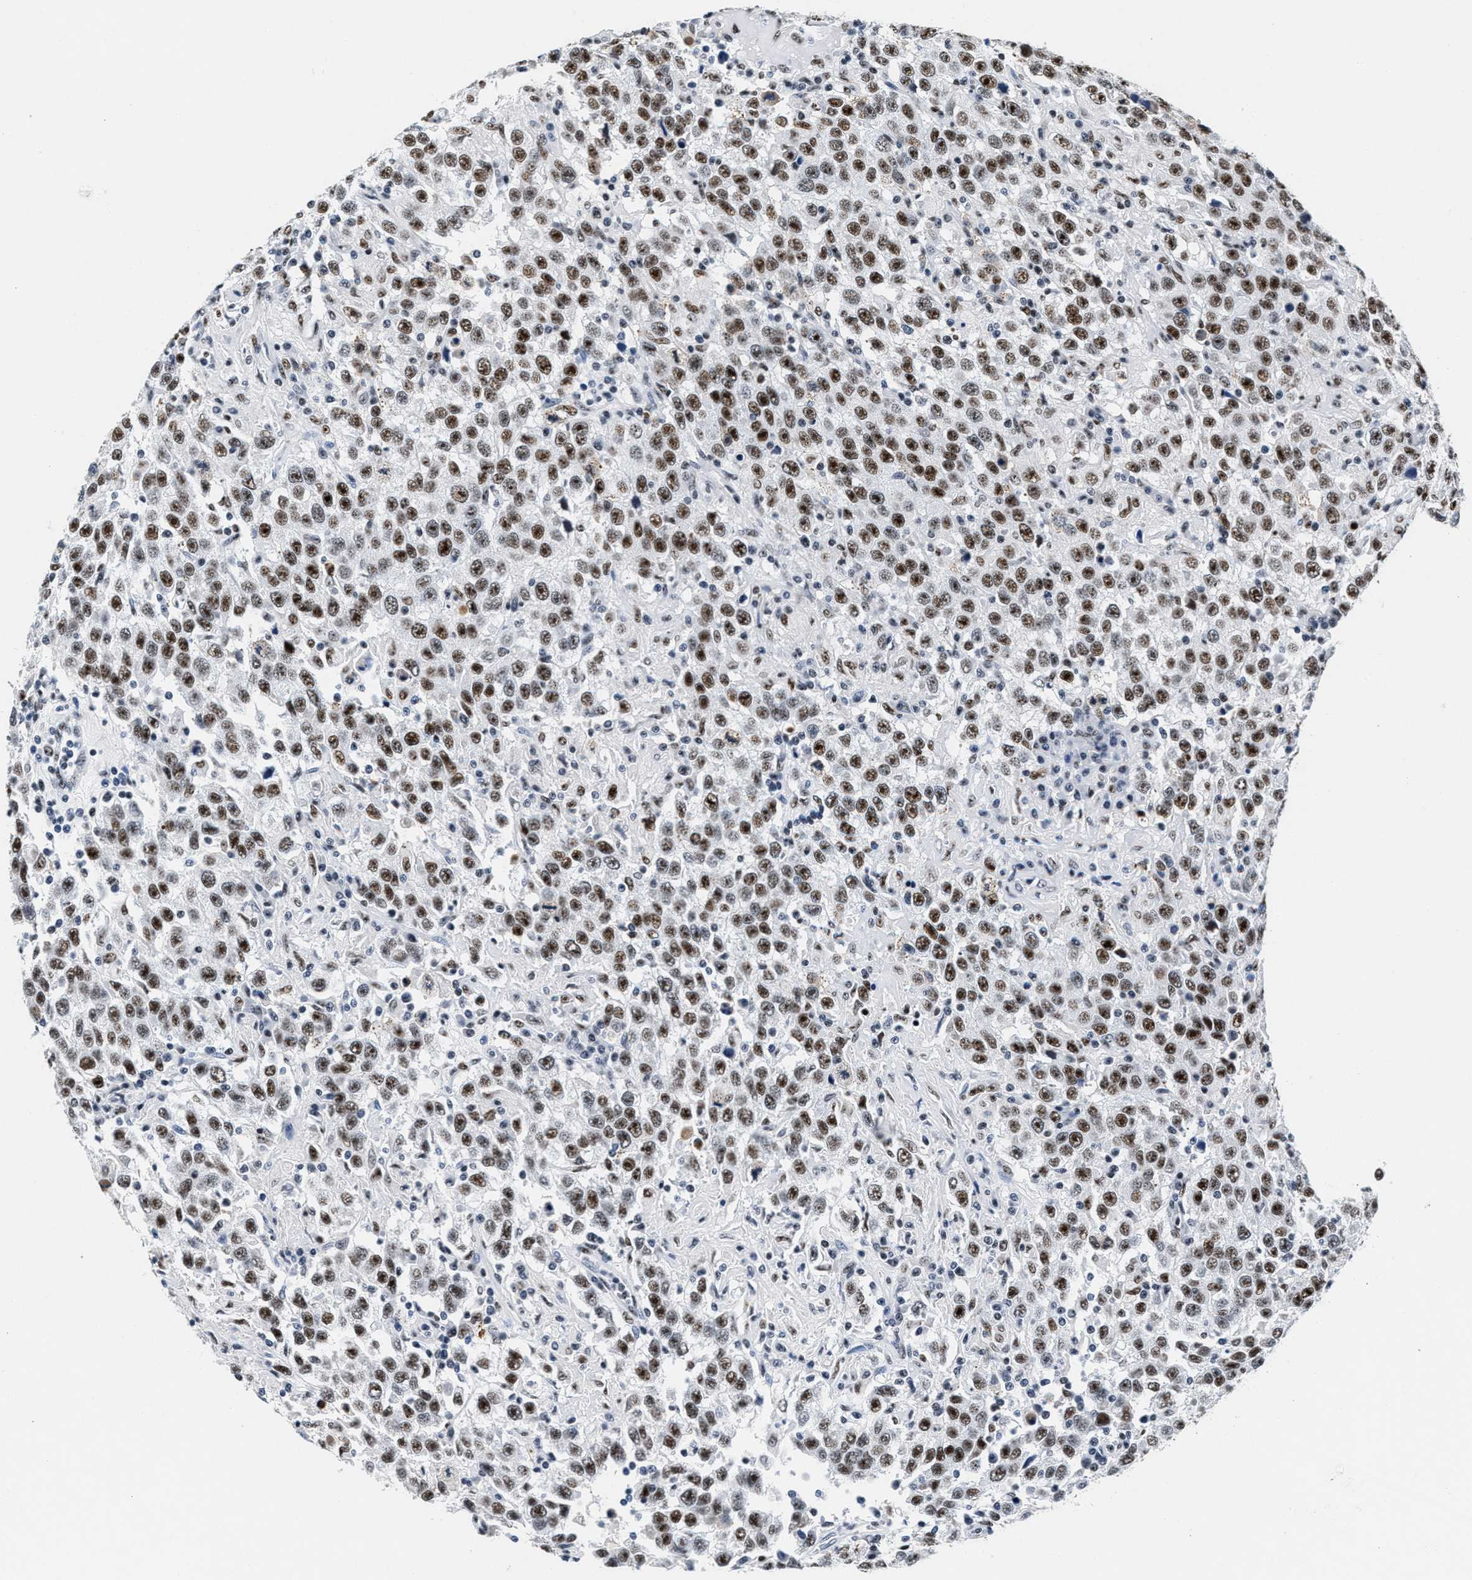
{"staining": {"intensity": "strong", "quantity": ">75%", "location": "nuclear"}, "tissue": "testis cancer", "cell_type": "Tumor cells", "image_type": "cancer", "snomed": [{"axis": "morphology", "description": "Seminoma, NOS"}, {"axis": "topography", "description": "Testis"}], "caption": "Strong nuclear protein staining is appreciated in approximately >75% of tumor cells in testis seminoma.", "gene": "RAD50", "patient": {"sex": "male", "age": 41}}